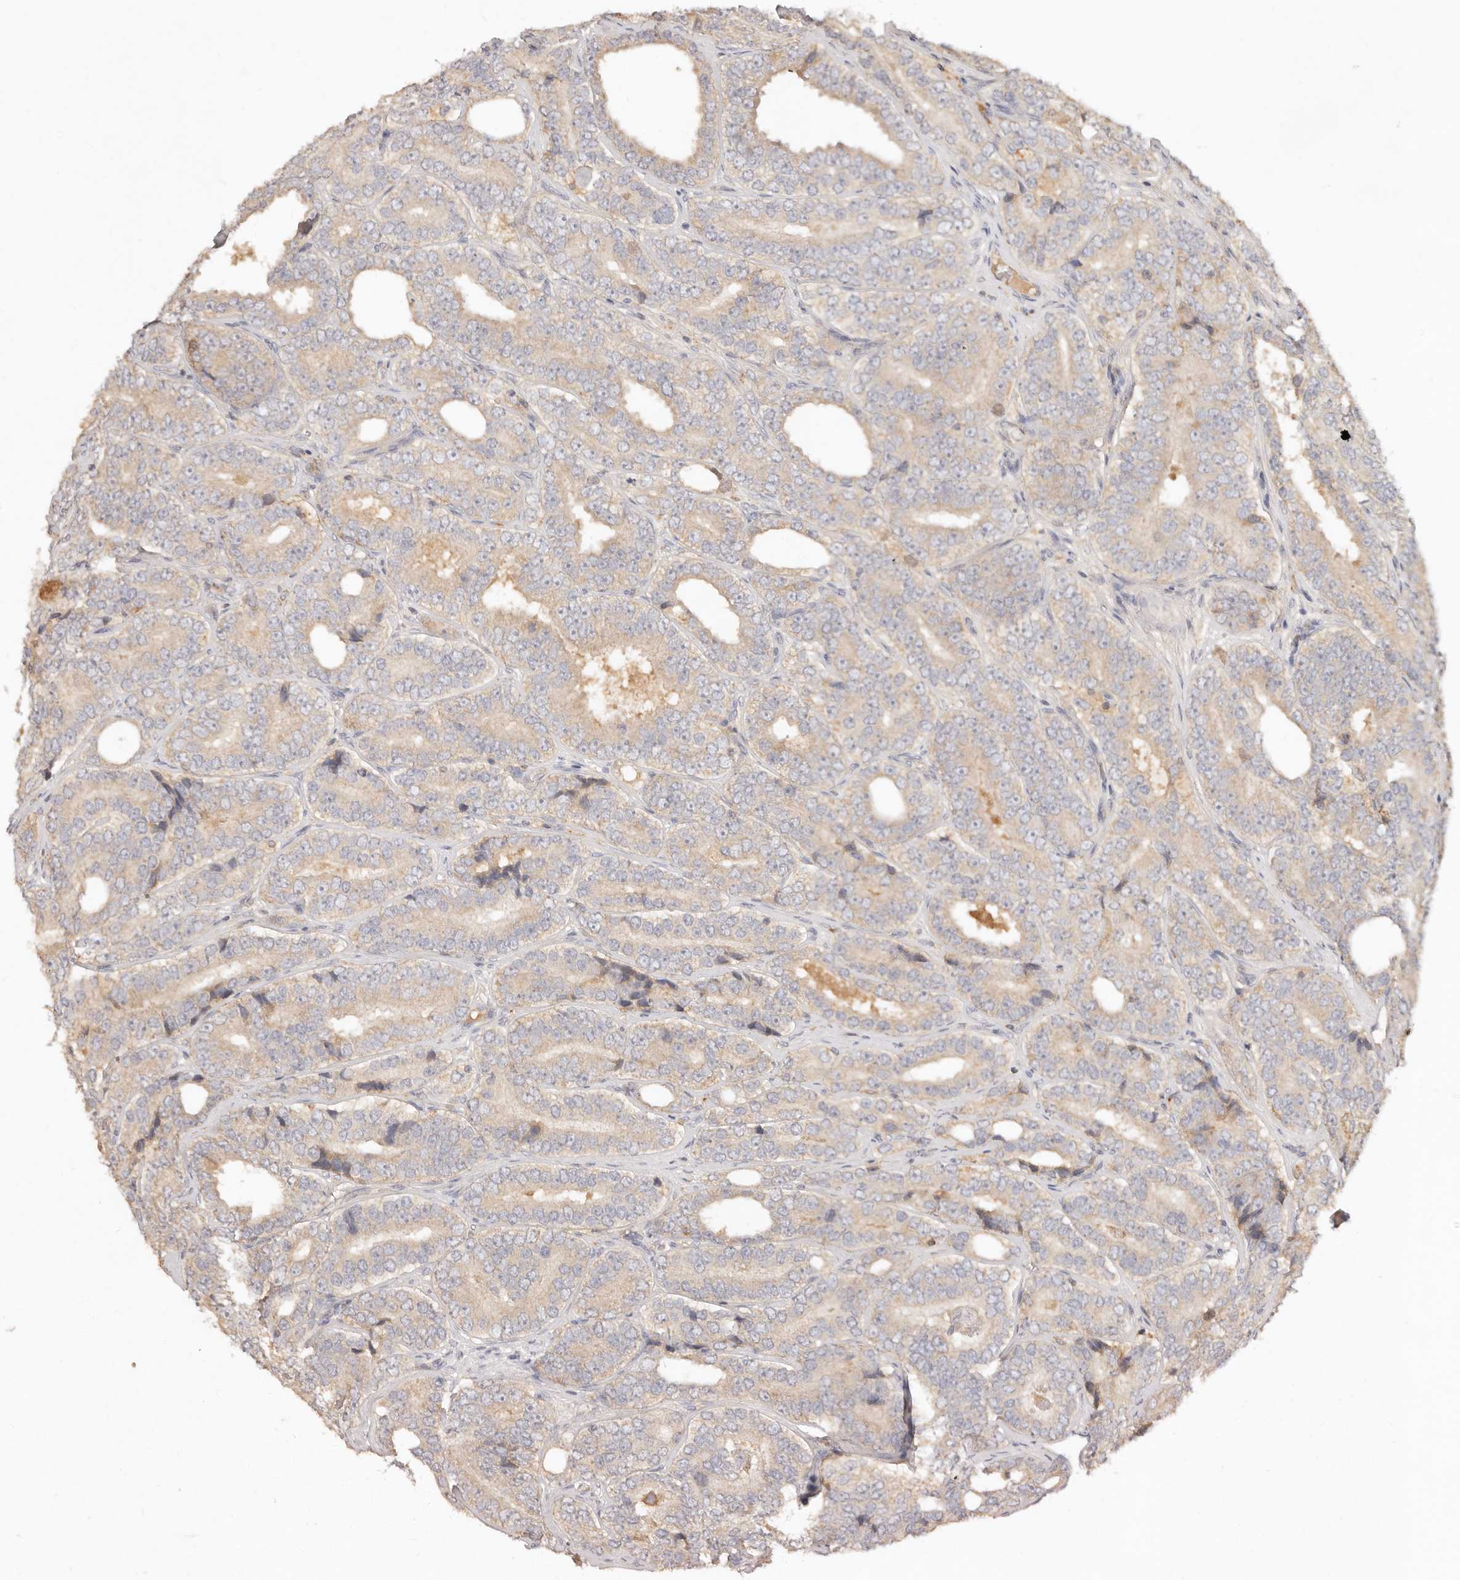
{"staining": {"intensity": "weak", "quantity": "25%-75%", "location": "cytoplasmic/membranous"}, "tissue": "prostate cancer", "cell_type": "Tumor cells", "image_type": "cancer", "snomed": [{"axis": "morphology", "description": "Adenocarcinoma, High grade"}, {"axis": "topography", "description": "Prostate"}], "caption": "This image displays immunohistochemistry staining of human prostate adenocarcinoma (high-grade), with low weak cytoplasmic/membranous staining in about 25%-75% of tumor cells.", "gene": "NECAP2", "patient": {"sex": "male", "age": 56}}